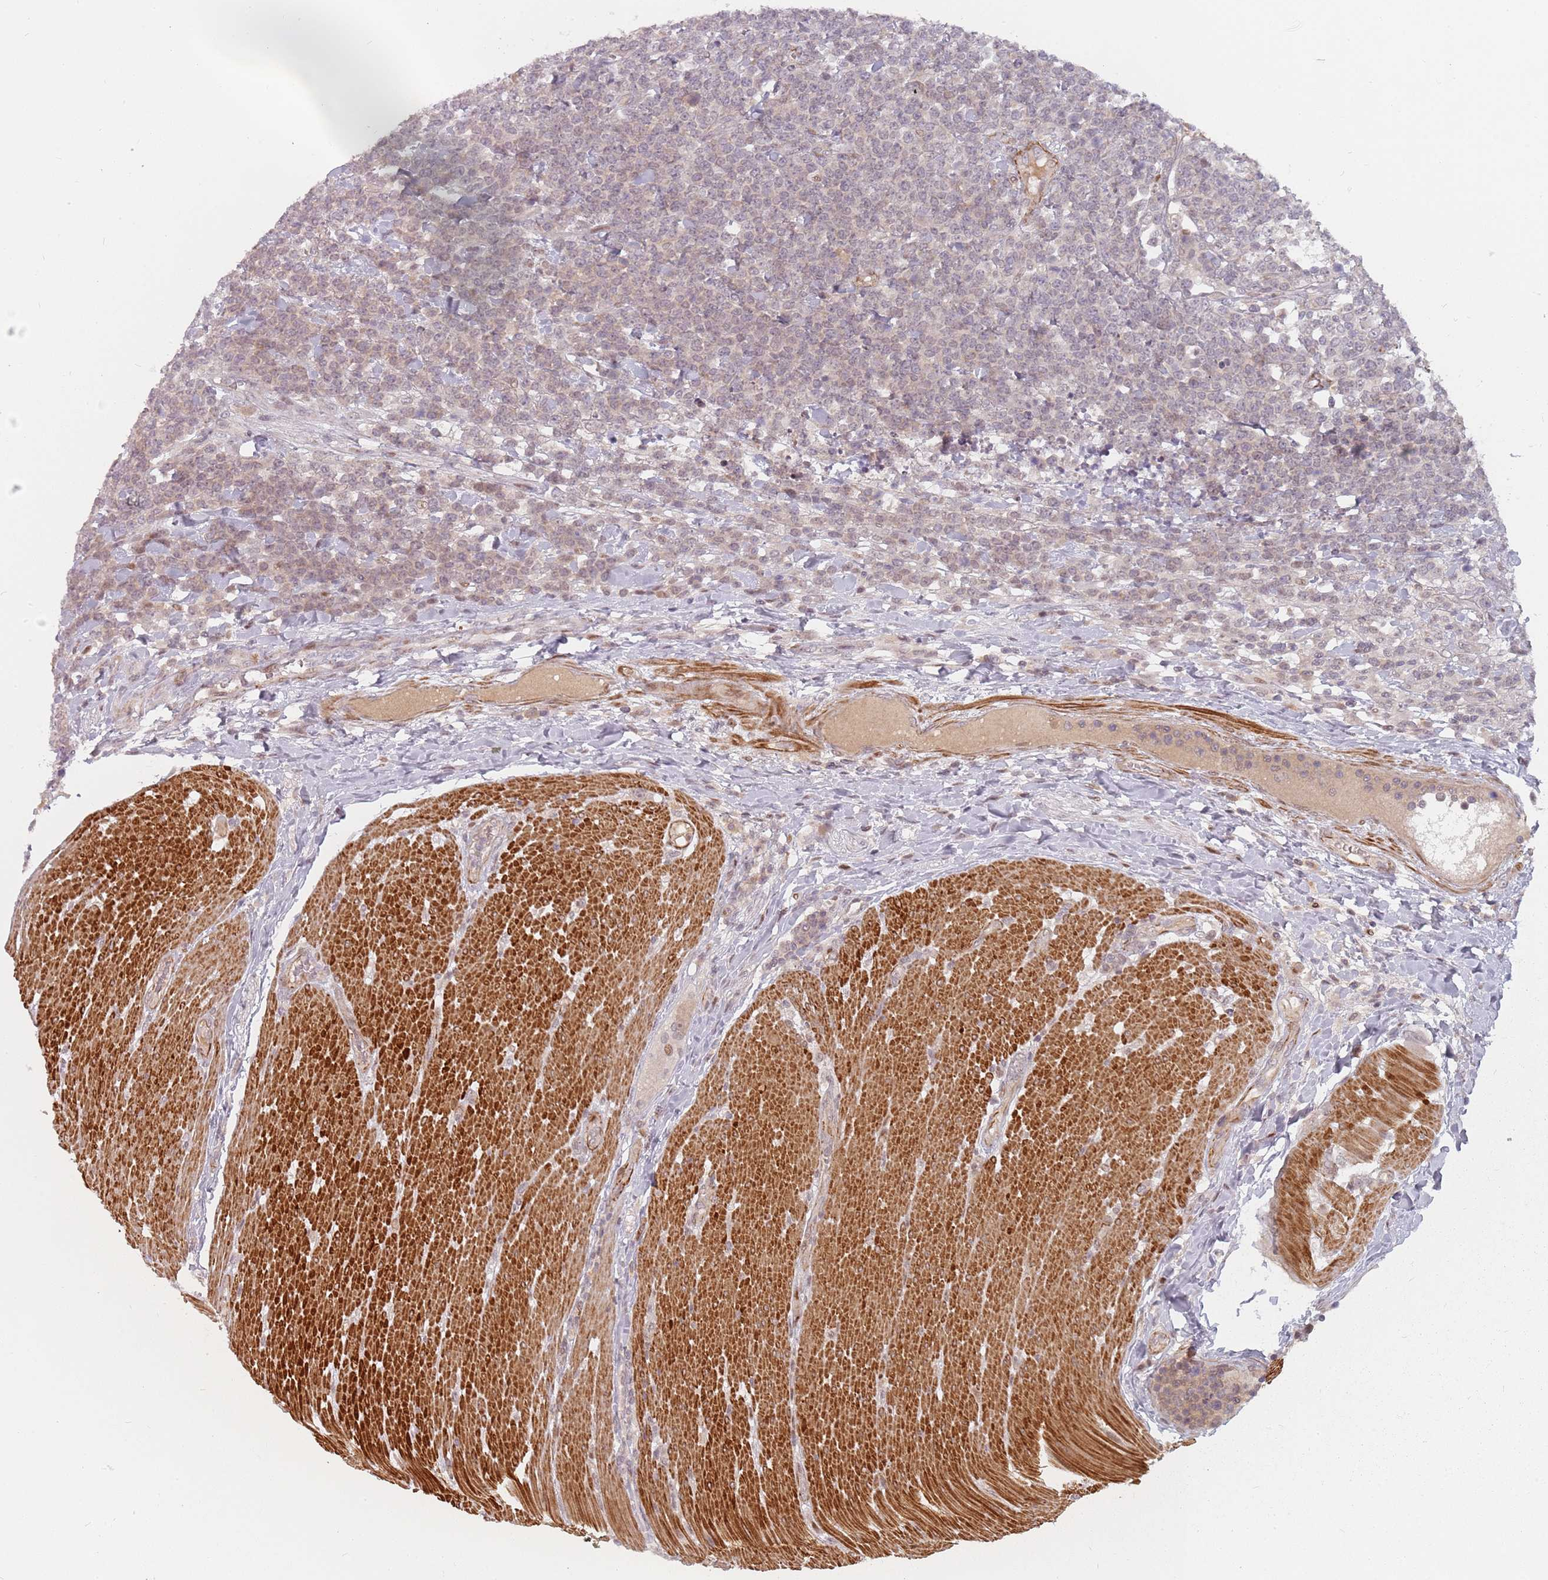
{"staining": {"intensity": "negative", "quantity": "none", "location": "none"}, "tissue": "lymphoma", "cell_type": "Tumor cells", "image_type": "cancer", "snomed": [{"axis": "morphology", "description": "Malignant lymphoma, non-Hodgkin's type, High grade"}, {"axis": "topography", "description": "Small intestine"}], "caption": "Immunohistochemistry (IHC) image of neoplastic tissue: lymphoma stained with DAB exhibits no significant protein staining in tumor cells.", "gene": "RPS6KA2", "patient": {"sex": "male", "age": 8}}